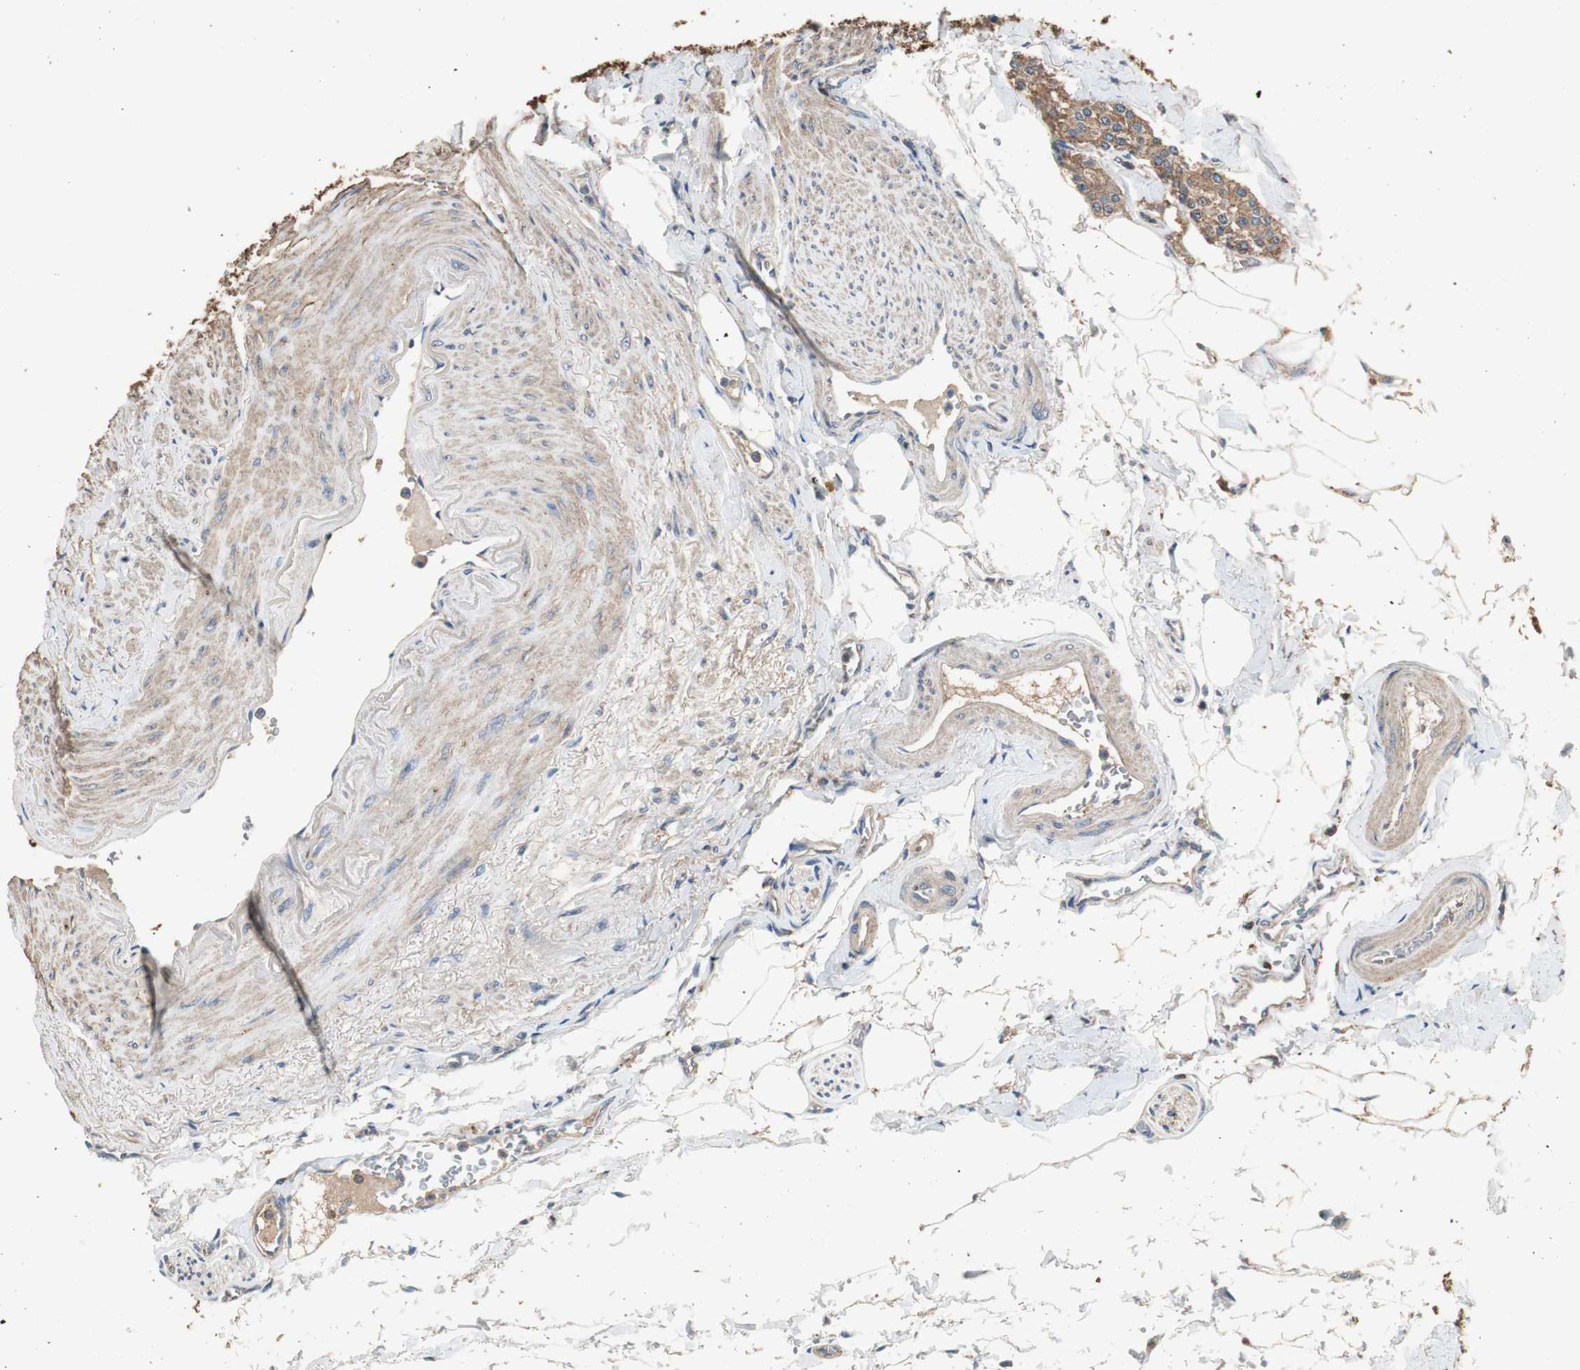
{"staining": {"intensity": "moderate", "quantity": ">75%", "location": "cytoplasmic/membranous"}, "tissue": "carcinoid", "cell_type": "Tumor cells", "image_type": "cancer", "snomed": [{"axis": "morphology", "description": "Carcinoid, malignant, NOS"}, {"axis": "topography", "description": "Colon"}], "caption": "A photomicrograph of carcinoid stained for a protein exhibits moderate cytoplasmic/membranous brown staining in tumor cells.", "gene": "TNFRSF14", "patient": {"sex": "female", "age": 61}}